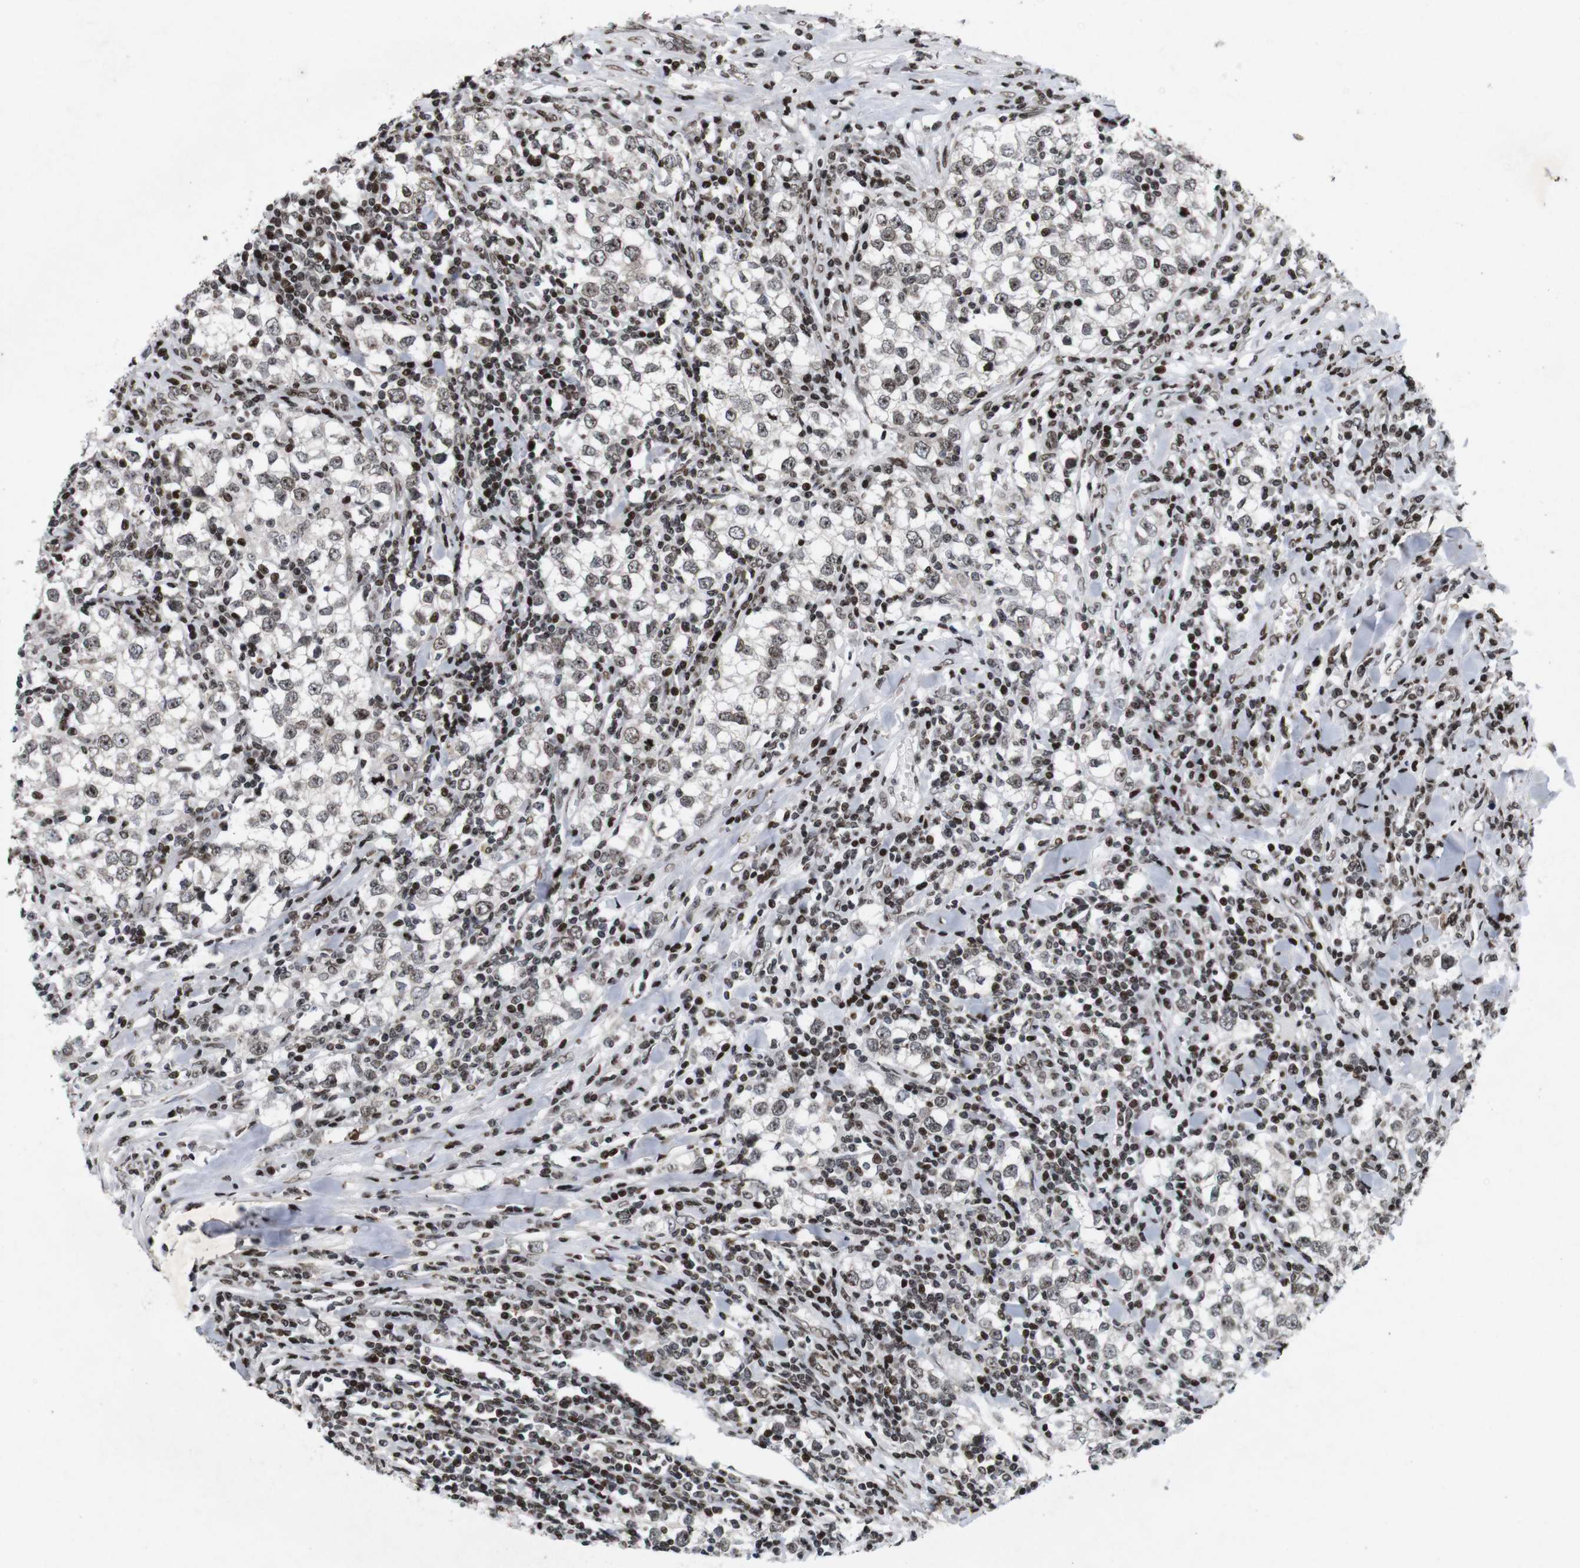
{"staining": {"intensity": "weak", "quantity": ">75%", "location": "nuclear"}, "tissue": "testis cancer", "cell_type": "Tumor cells", "image_type": "cancer", "snomed": [{"axis": "morphology", "description": "Seminoma, NOS"}, {"axis": "morphology", "description": "Carcinoma, Embryonal, NOS"}, {"axis": "topography", "description": "Testis"}], "caption": "An immunohistochemistry micrograph of tumor tissue is shown. Protein staining in brown labels weak nuclear positivity in testis seminoma within tumor cells. The staining is performed using DAB brown chromogen to label protein expression. The nuclei are counter-stained blue using hematoxylin.", "gene": "MAGEH1", "patient": {"sex": "male", "age": 36}}